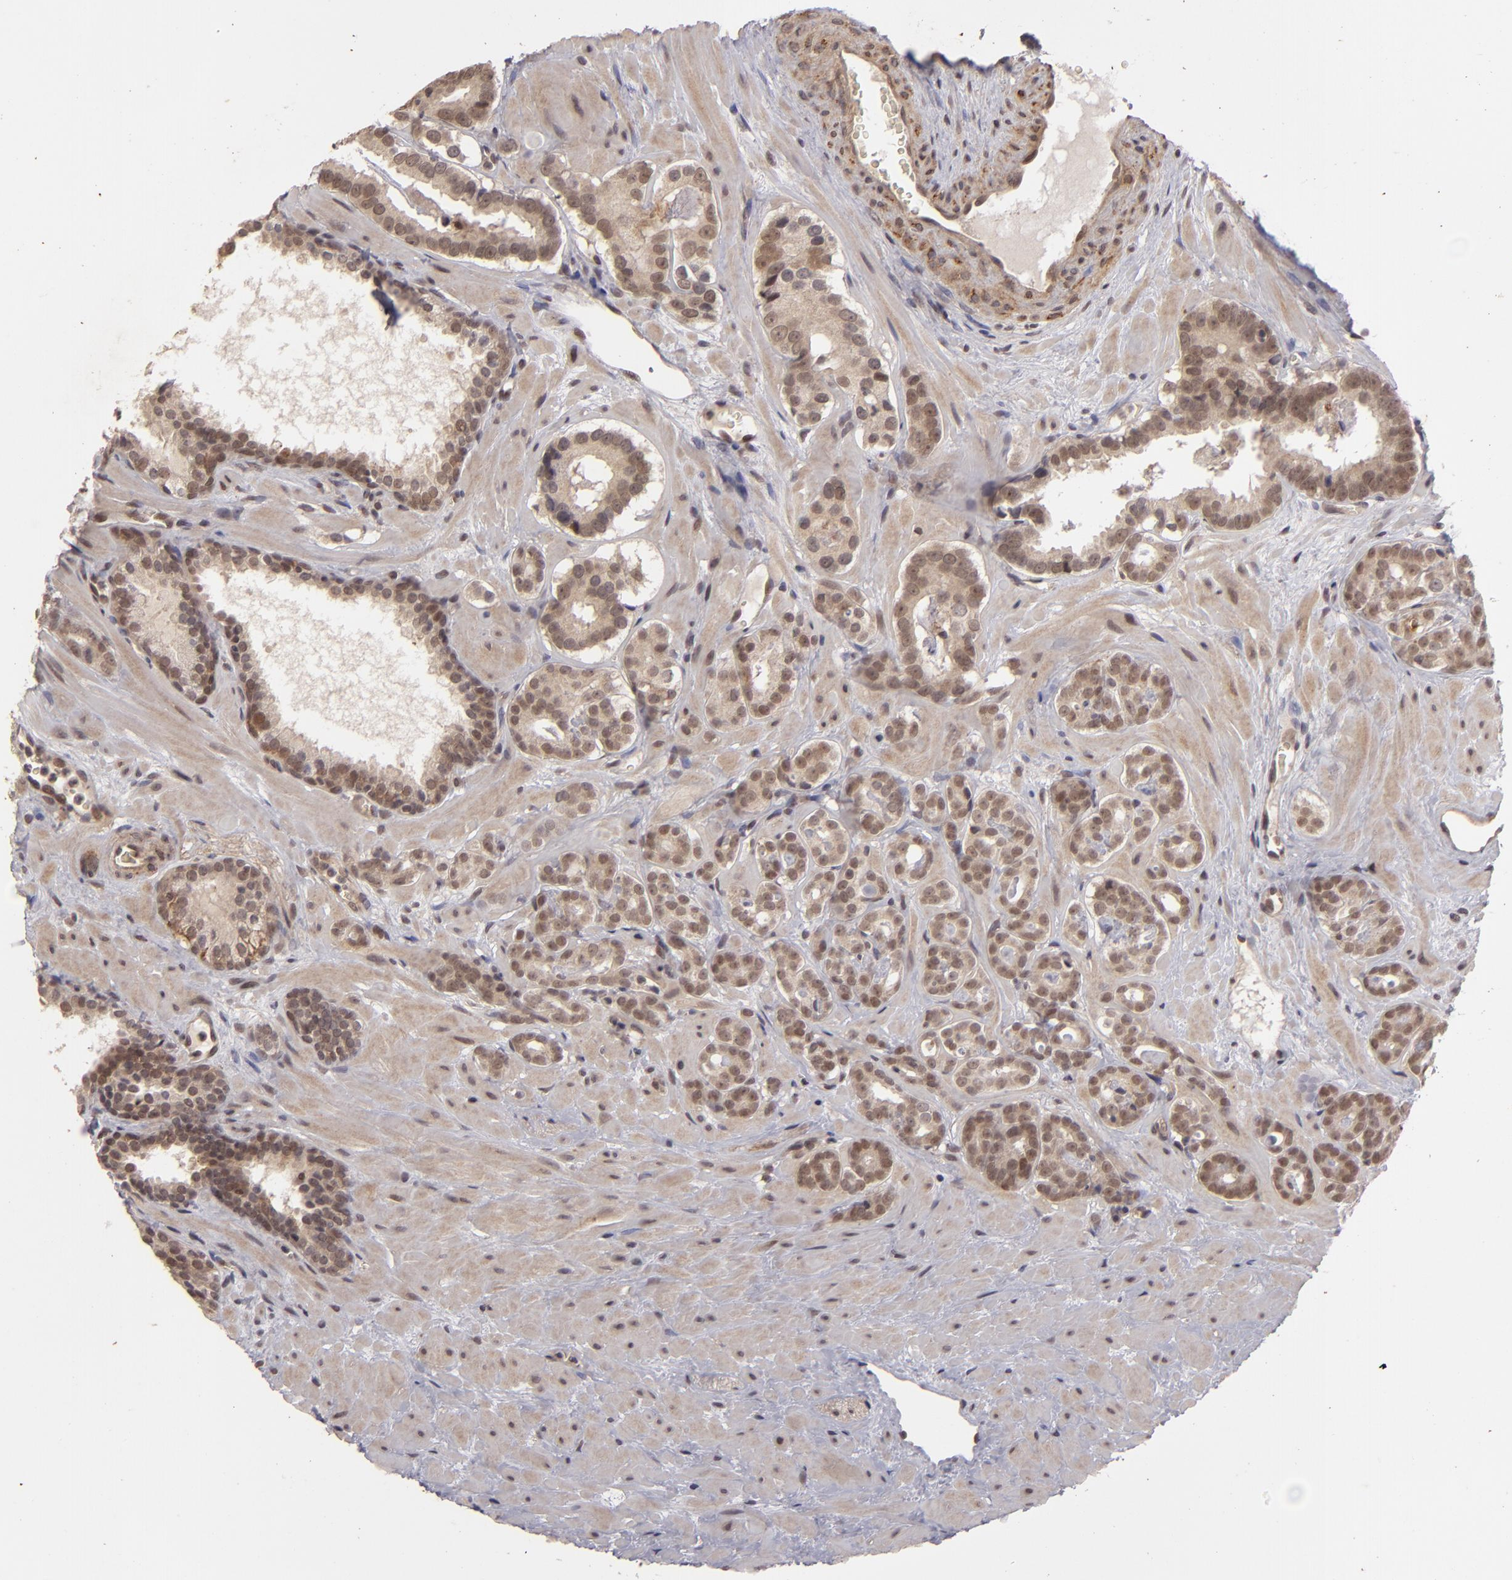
{"staining": {"intensity": "moderate", "quantity": ">75%", "location": "cytoplasmic/membranous"}, "tissue": "prostate cancer", "cell_type": "Tumor cells", "image_type": "cancer", "snomed": [{"axis": "morphology", "description": "Adenocarcinoma, Low grade"}, {"axis": "topography", "description": "Prostate"}], "caption": "Protein staining exhibits moderate cytoplasmic/membranous expression in approximately >75% of tumor cells in low-grade adenocarcinoma (prostate).", "gene": "DFFA", "patient": {"sex": "male", "age": 57}}